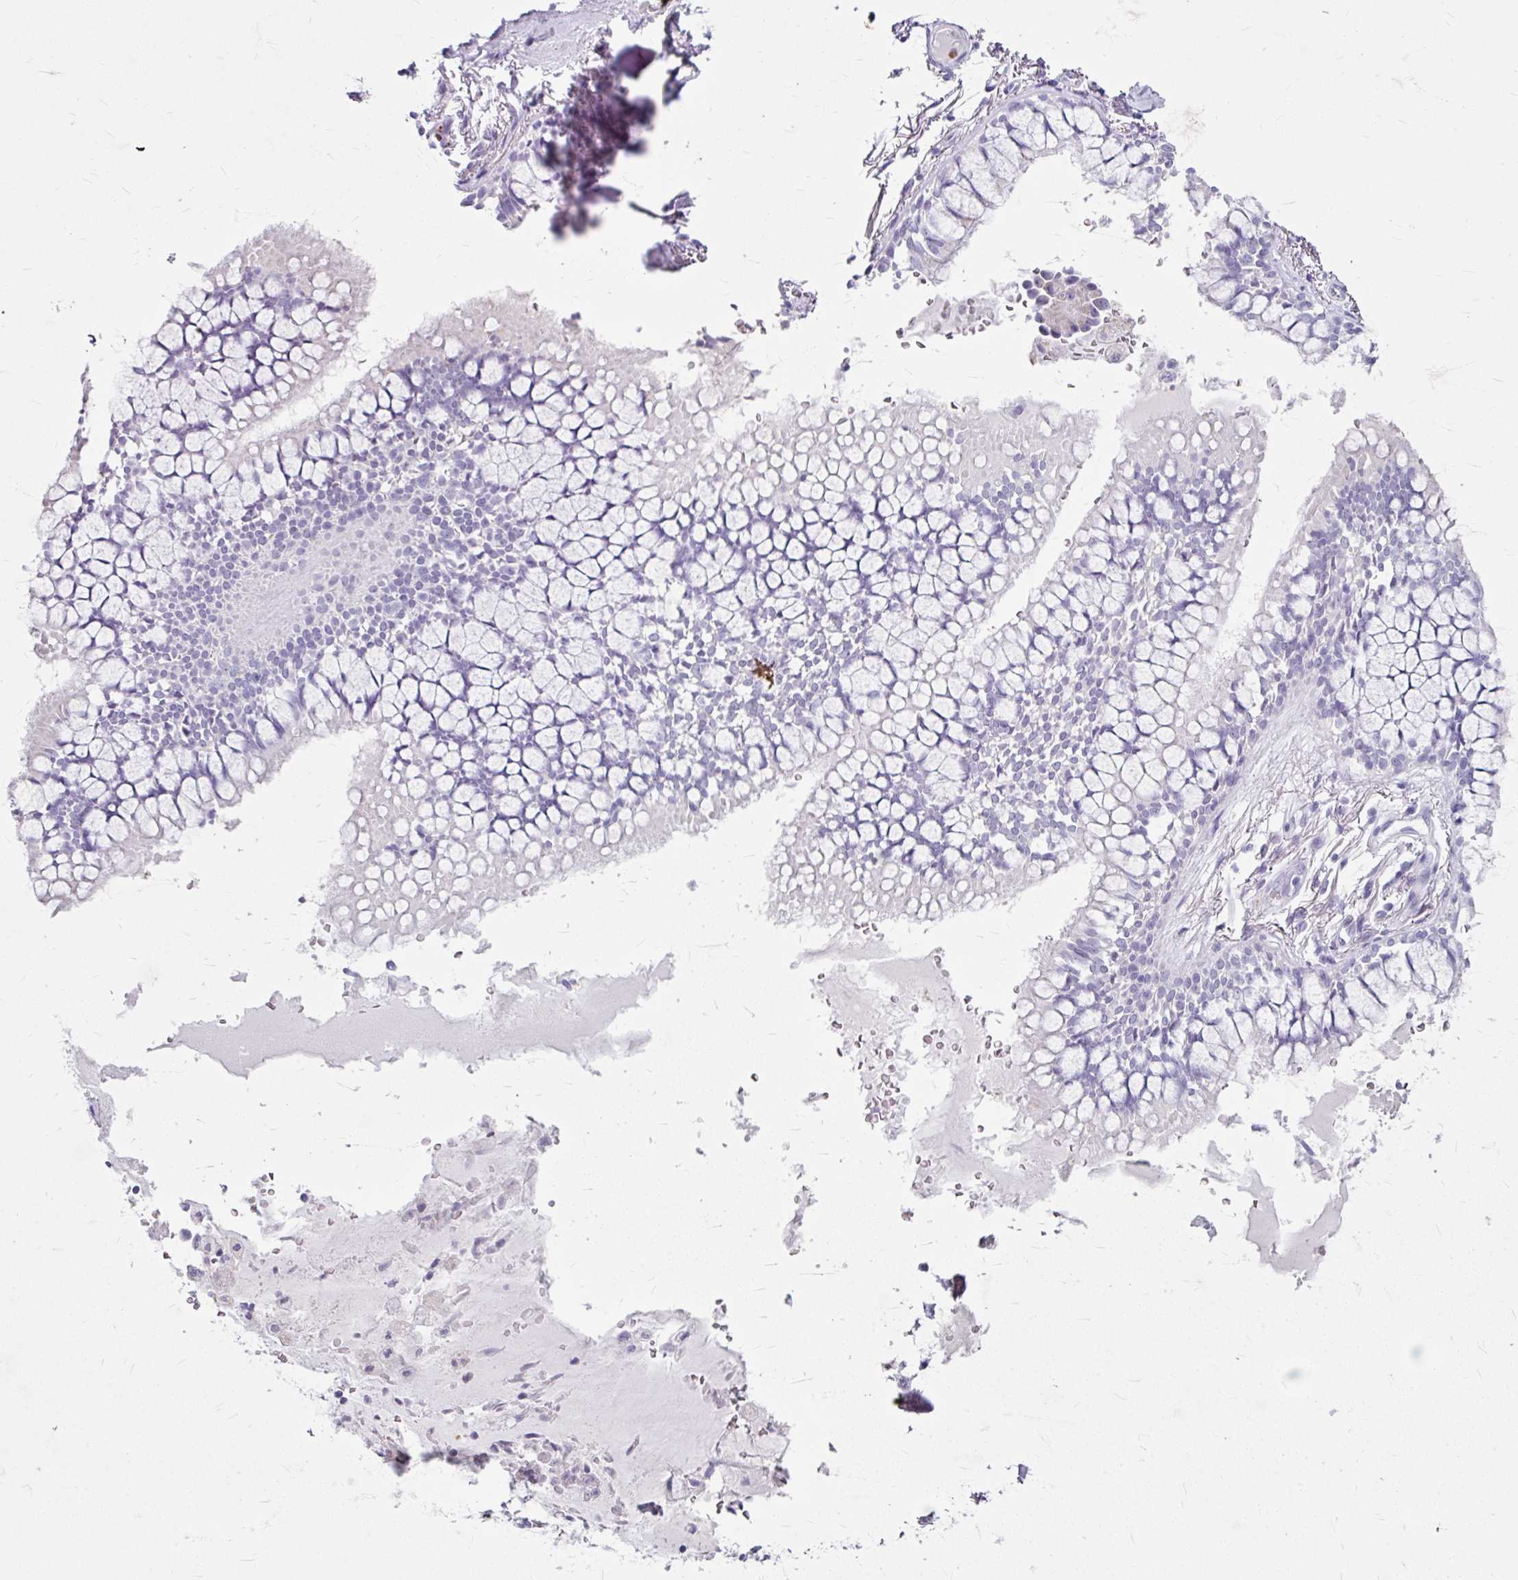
{"staining": {"intensity": "negative", "quantity": "none", "location": "none"}, "tissue": "soft tissue", "cell_type": "Chondrocytes", "image_type": "normal", "snomed": [{"axis": "morphology", "description": "Normal tissue, NOS"}, {"axis": "topography", "description": "Bronchus"}], "caption": "High power microscopy image of an immunohistochemistry (IHC) micrograph of unremarkable soft tissue, revealing no significant positivity in chondrocytes. (DAB immunohistochemistry with hematoxylin counter stain).", "gene": "ANKRD1", "patient": {"sex": "male", "age": 70}}